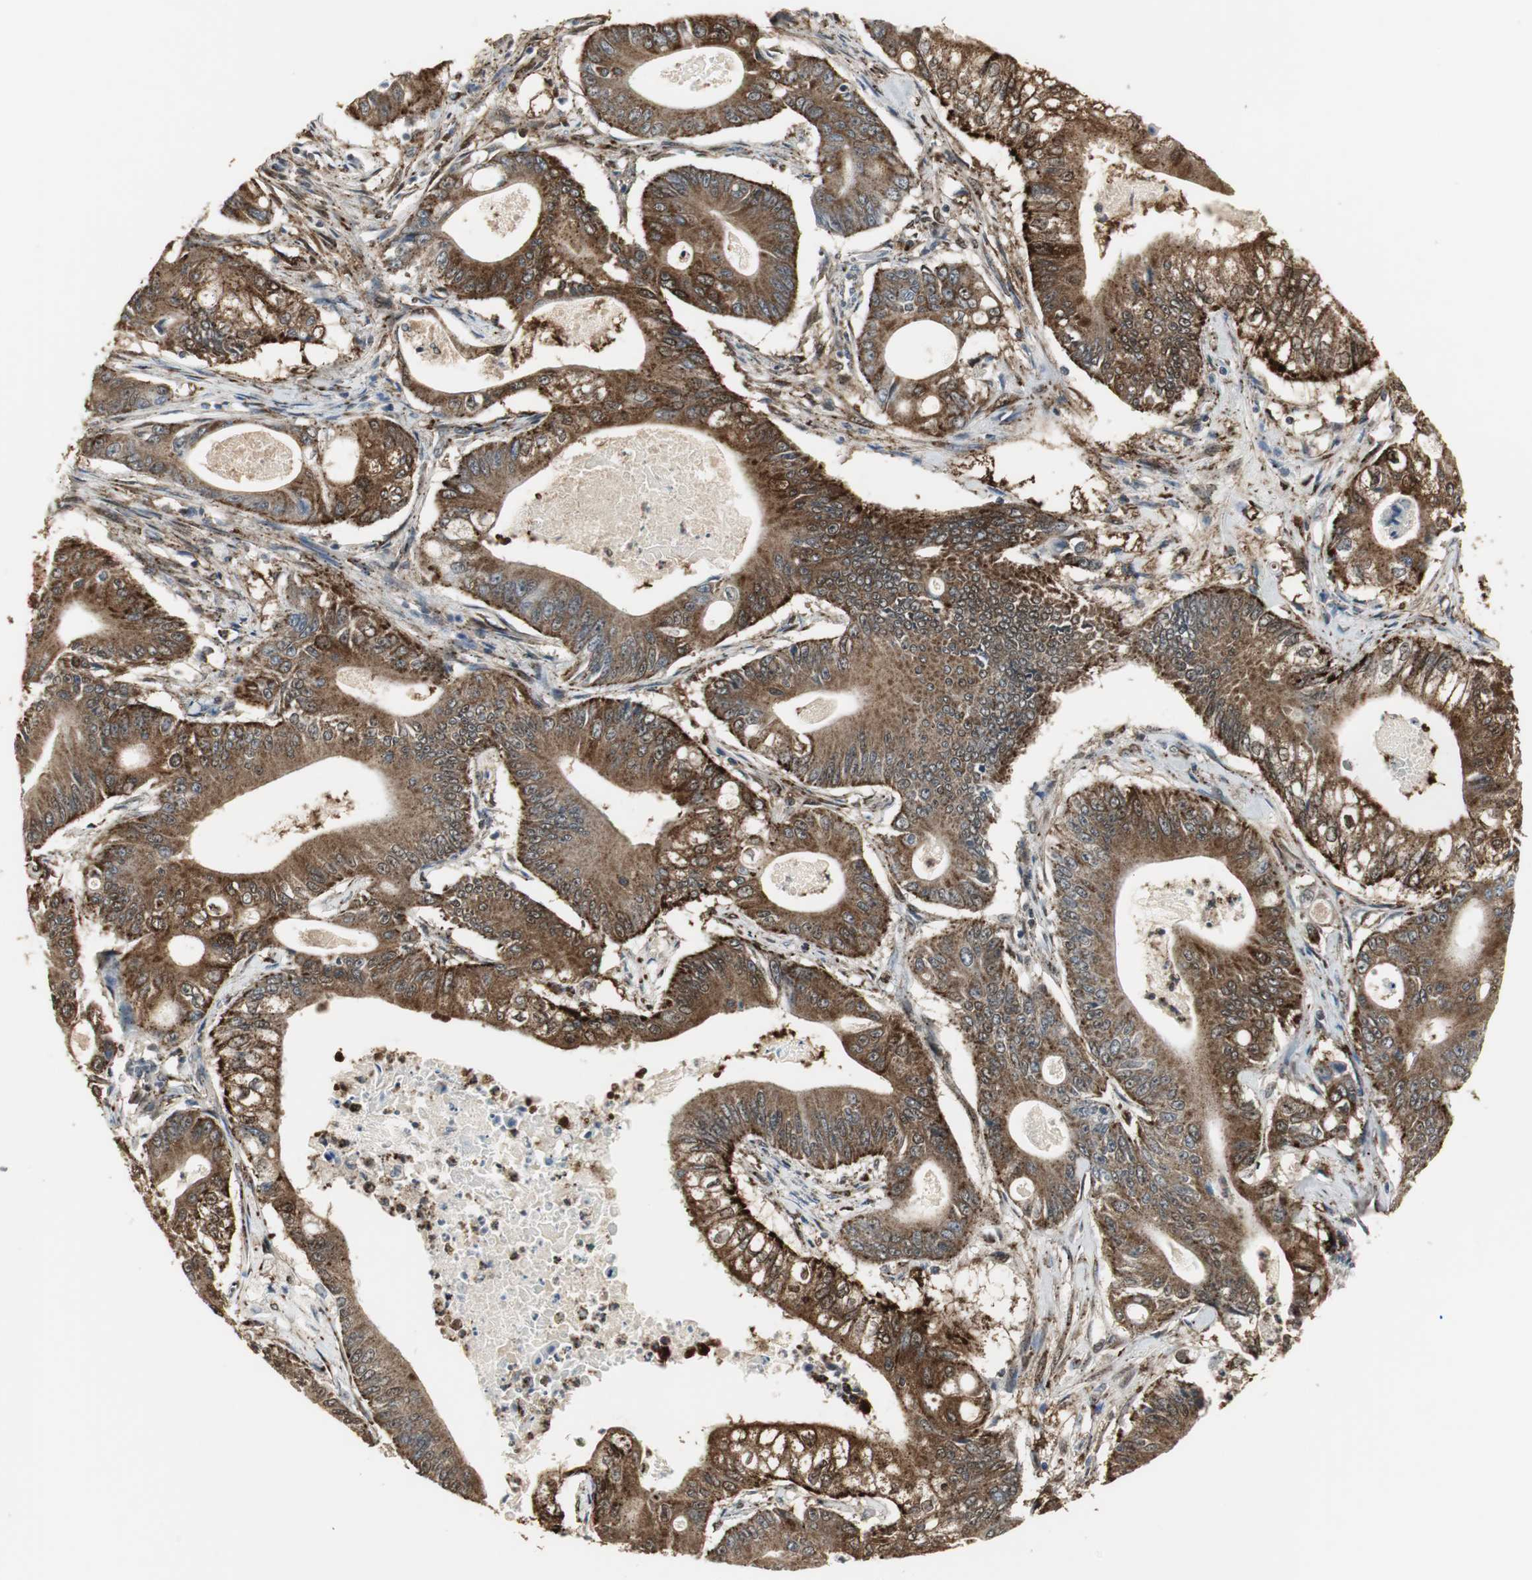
{"staining": {"intensity": "strong", "quantity": ">75%", "location": "cytoplasmic/membranous,nuclear"}, "tissue": "pancreatic cancer", "cell_type": "Tumor cells", "image_type": "cancer", "snomed": [{"axis": "morphology", "description": "Normal tissue, NOS"}, {"axis": "topography", "description": "Lymph node"}], "caption": "About >75% of tumor cells in pancreatic cancer exhibit strong cytoplasmic/membranous and nuclear protein expression as visualized by brown immunohistochemical staining.", "gene": "PLIN3", "patient": {"sex": "male", "age": 62}}